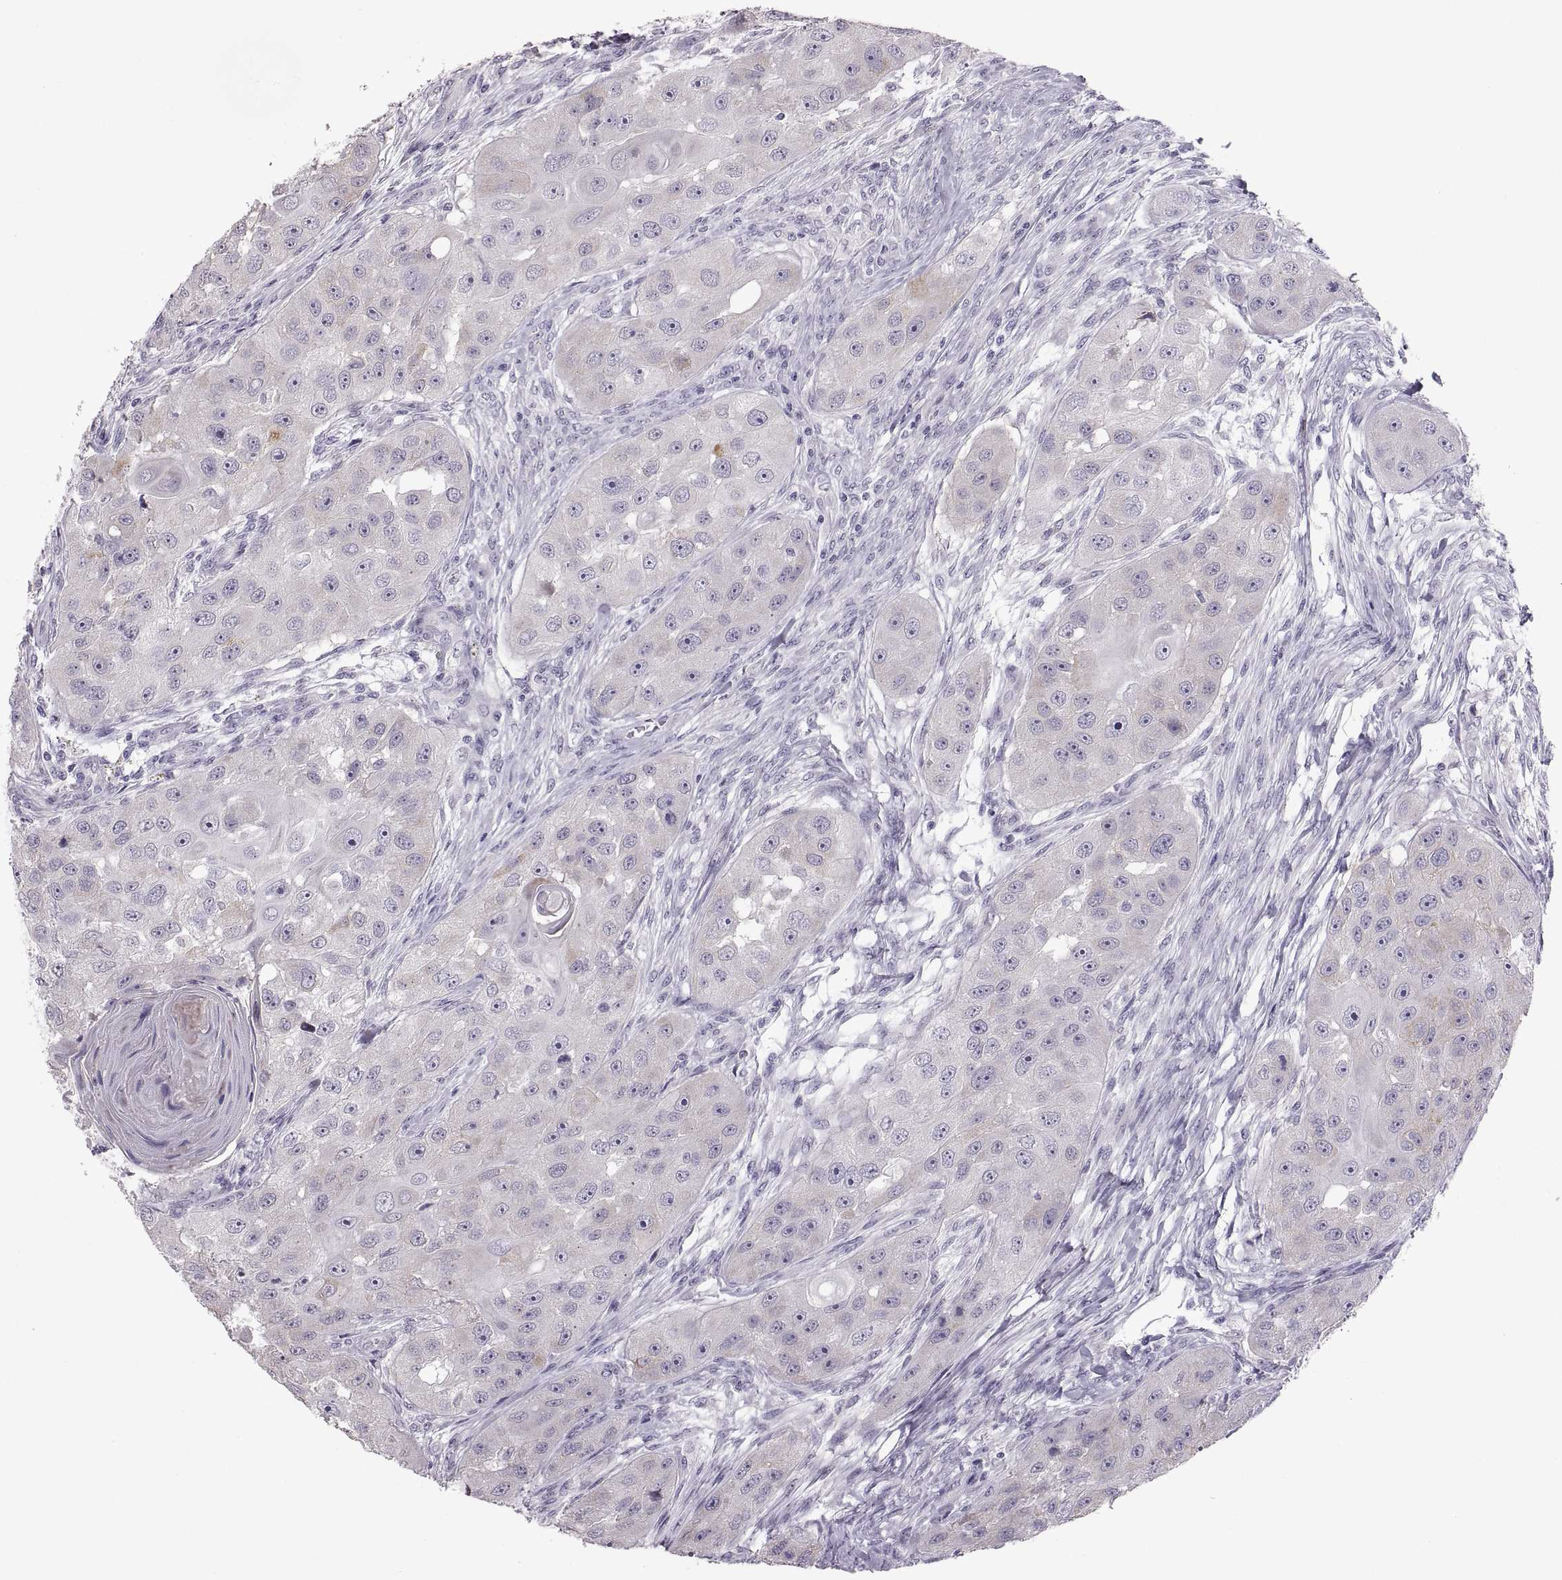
{"staining": {"intensity": "negative", "quantity": "none", "location": "none"}, "tissue": "head and neck cancer", "cell_type": "Tumor cells", "image_type": "cancer", "snomed": [{"axis": "morphology", "description": "Squamous cell carcinoma, NOS"}, {"axis": "topography", "description": "Head-Neck"}], "caption": "The micrograph reveals no staining of tumor cells in head and neck cancer. (Stains: DAB (3,3'-diaminobenzidine) immunohistochemistry (IHC) with hematoxylin counter stain, Microscopy: brightfield microscopy at high magnification).", "gene": "SPACDR", "patient": {"sex": "male", "age": 51}}